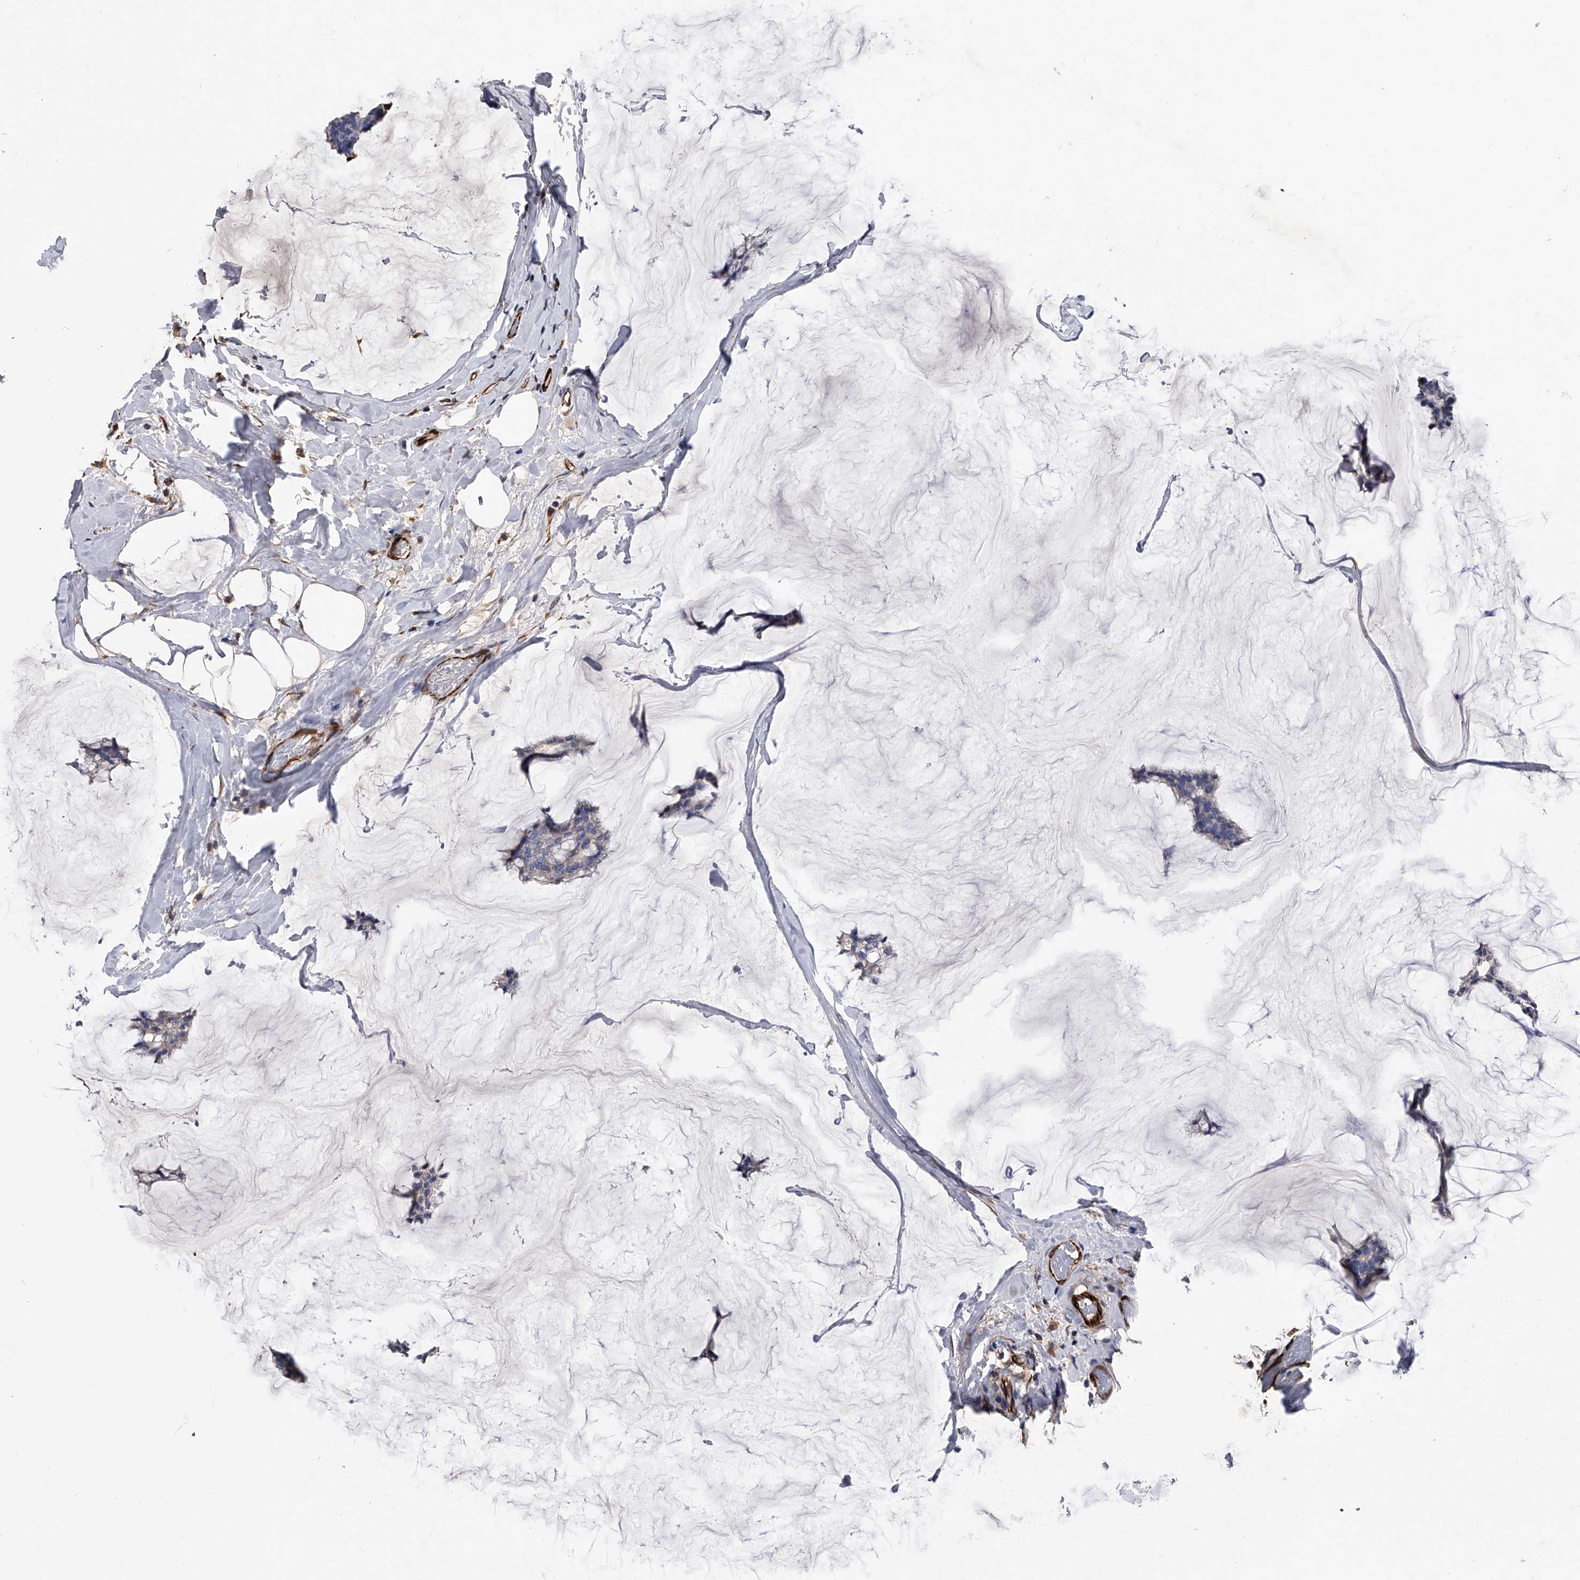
{"staining": {"intensity": "weak", "quantity": "<25%", "location": "cytoplasmic/membranous"}, "tissue": "breast cancer", "cell_type": "Tumor cells", "image_type": "cancer", "snomed": [{"axis": "morphology", "description": "Duct carcinoma"}, {"axis": "topography", "description": "Breast"}], "caption": "Human breast cancer (infiltrating ductal carcinoma) stained for a protein using immunohistochemistry (IHC) demonstrates no positivity in tumor cells.", "gene": "EFCAB7", "patient": {"sex": "female", "age": 93}}